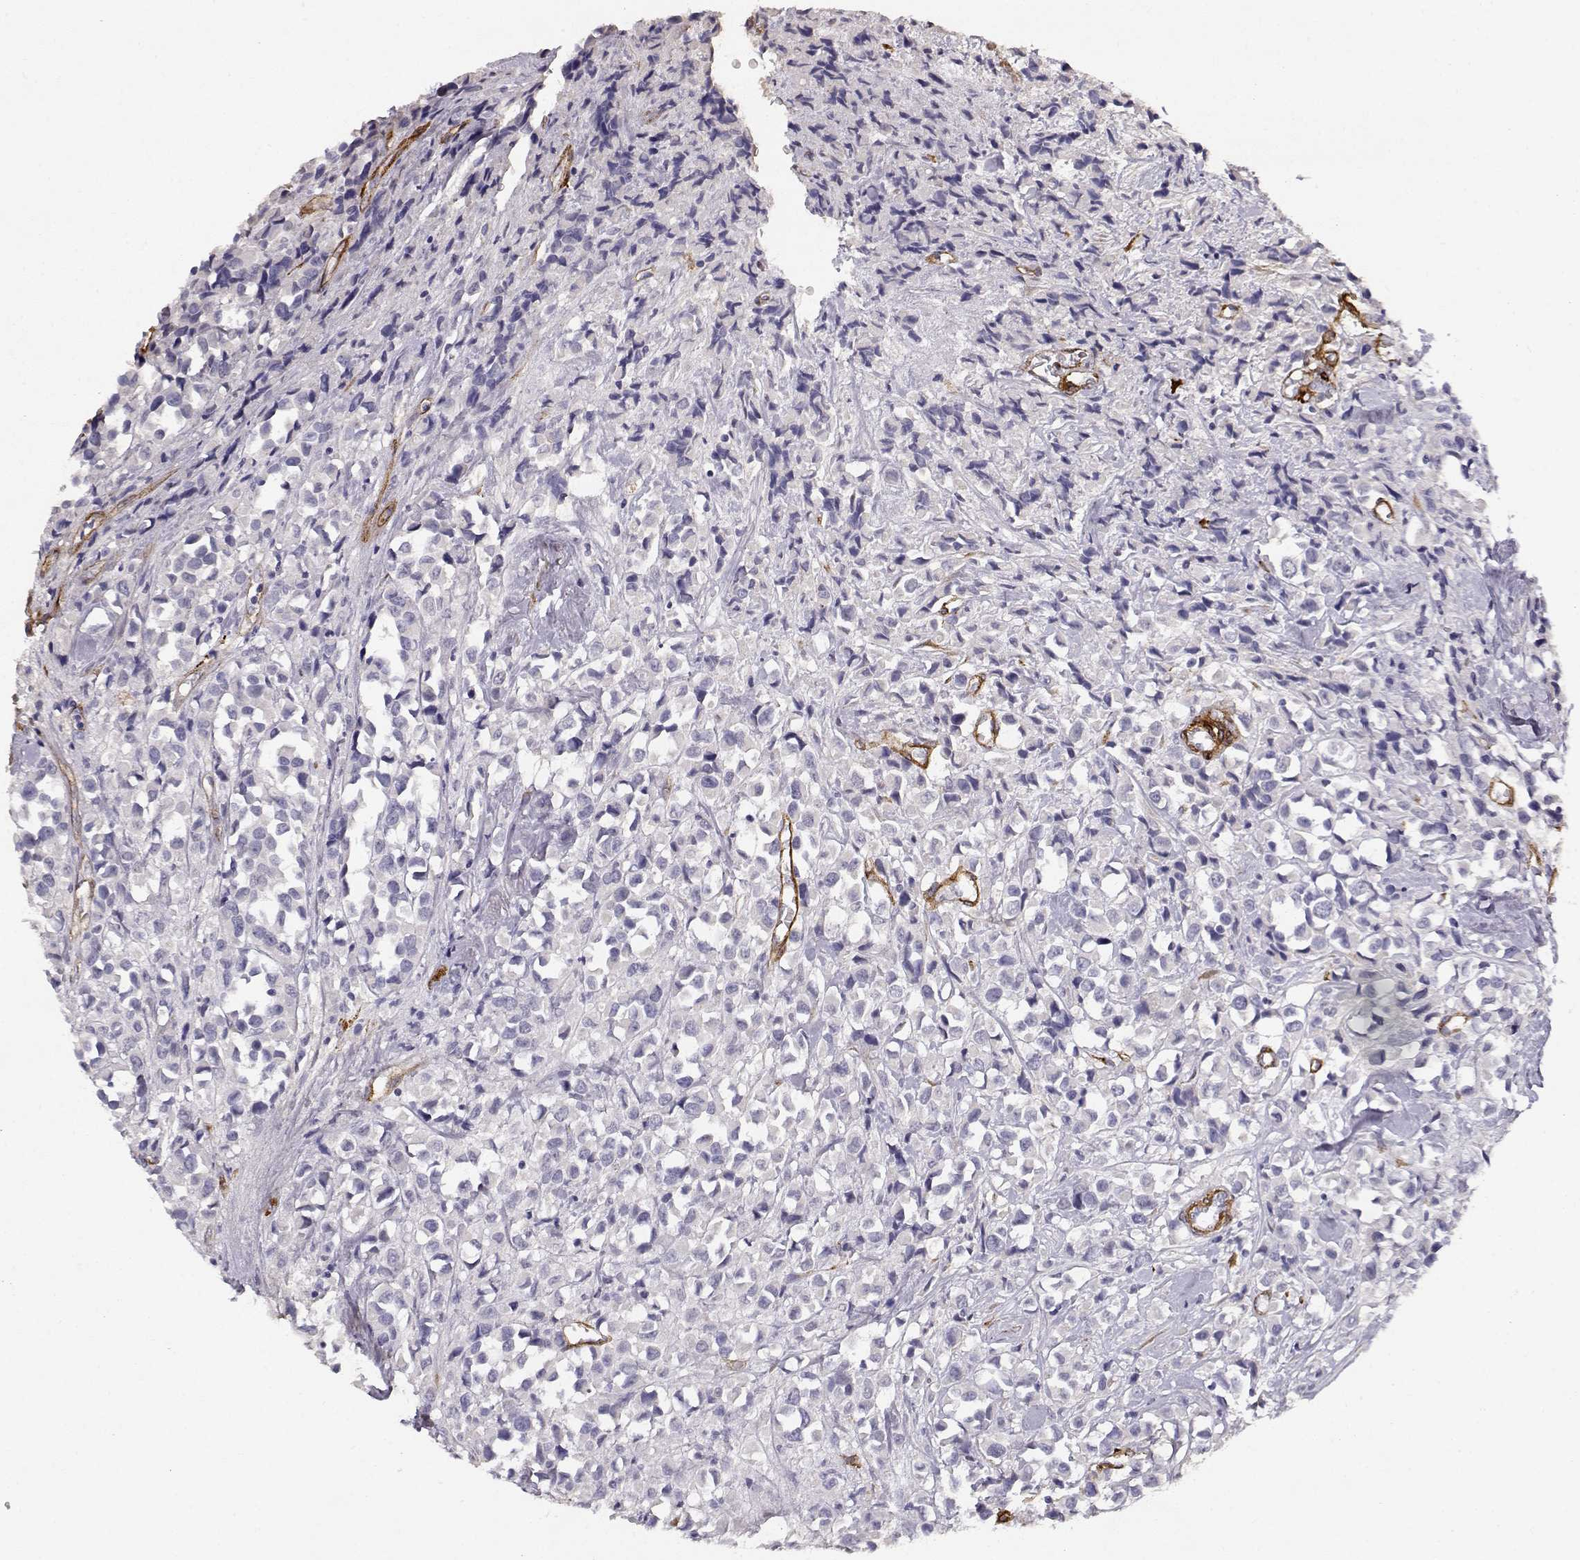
{"staining": {"intensity": "negative", "quantity": "none", "location": "none"}, "tissue": "breast cancer", "cell_type": "Tumor cells", "image_type": "cancer", "snomed": [{"axis": "morphology", "description": "Duct carcinoma"}, {"axis": "topography", "description": "Breast"}], "caption": "An image of breast infiltrating ductal carcinoma stained for a protein reveals no brown staining in tumor cells. Nuclei are stained in blue.", "gene": "LAMC1", "patient": {"sex": "female", "age": 61}}